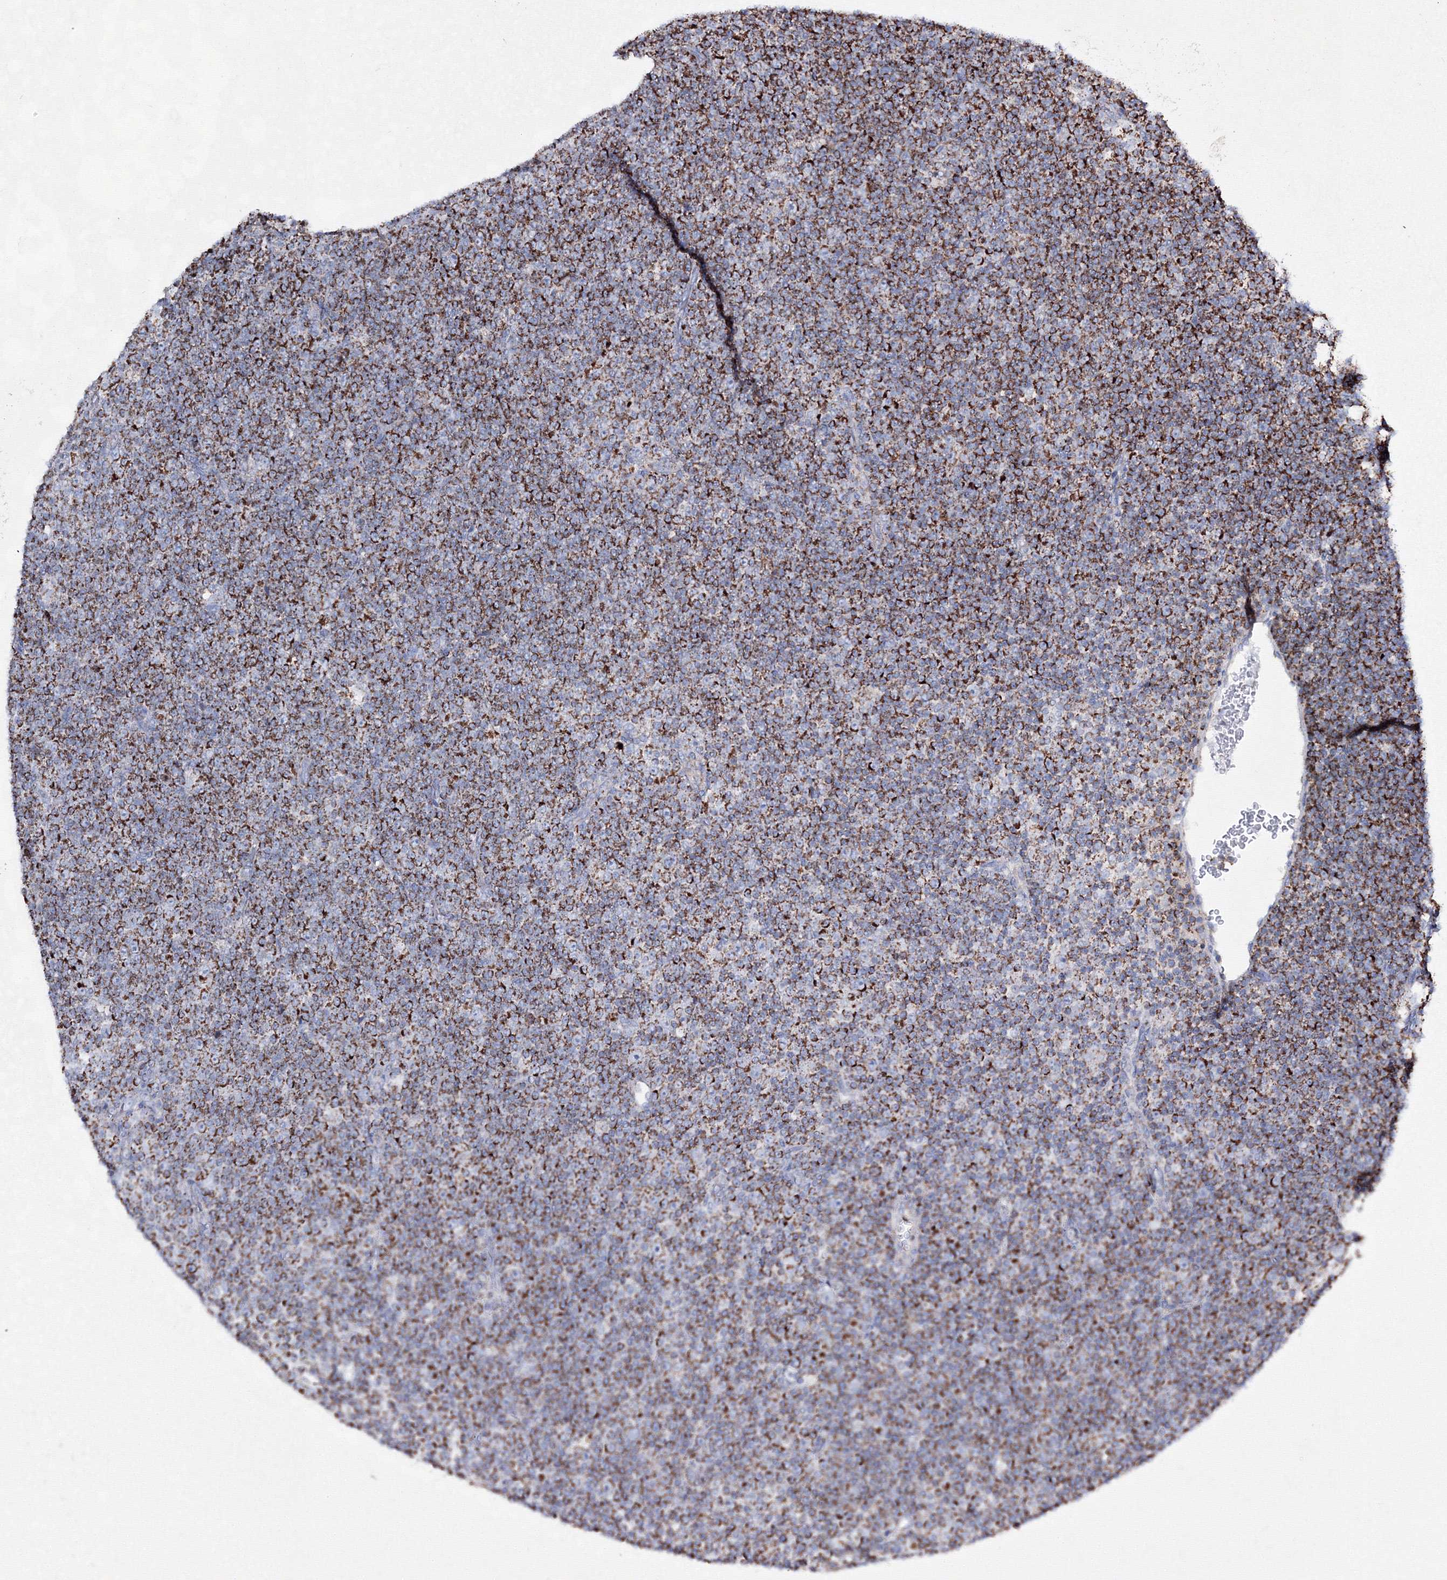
{"staining": {"intensity": "moderate", "quantity": ">75%", "location": "cytoplasmic/membranous"}, "tissue": "lymphoma", "cell_type": "Tumor cells", "image_type": "cancer", "snomed": [{"axis": "morphology", "description": "Malignant lymphoma, non-Hodgkin's type, Low grade"}, {"axis": "topography", "description": "Lymph node"}], "caption": "Immunohistochemistry (DAB) staining of human lymphoma shows moderate cytoplasmic/membranous protein positivity in about >75% of tumor cells.", "gene": "IGSF9", "patient": {"sex": "female", "age": 67}}